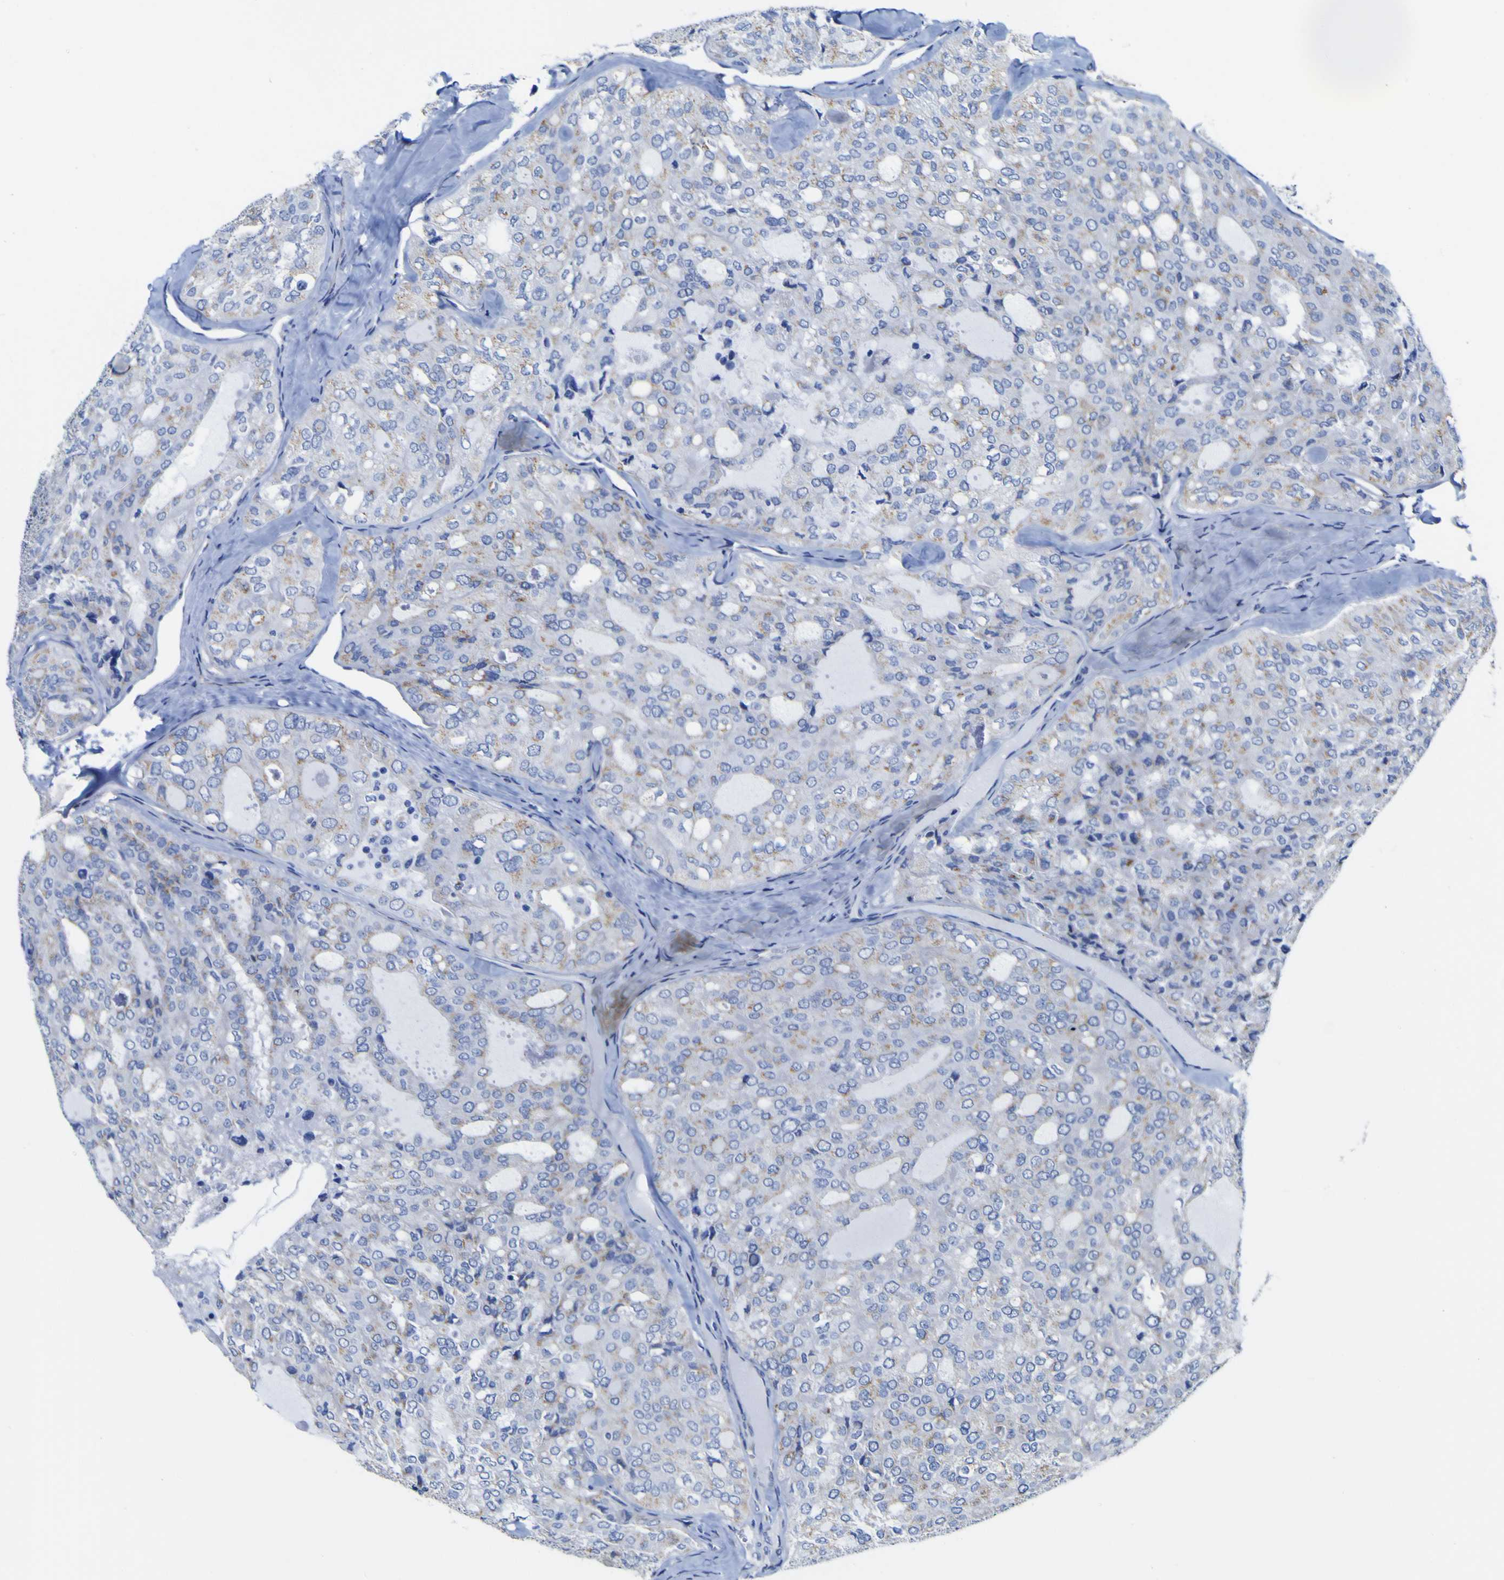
{"staining": {"intensity": "weak", "quantity": "<25%", "location": "cytoplasmic/membranous"}, "tissue": "thyroid cancer", "cell_type": "Tumor cells", "image_type": "cancer", "snomed": [{"axis": "morphology", "description": "Follicular adenoma carcinoma, NOS"}, {"axis": "topography", "description": "Thyroid gland"}], "caption": "IHC histopathology image of human thyroid cancer (follicular adenoma carcinoma) stained for a protein (brown), which demonstrates no staining in tumor cells.", "gene": "GOLM1", "patient": {"sex": "male", "age": 75}}